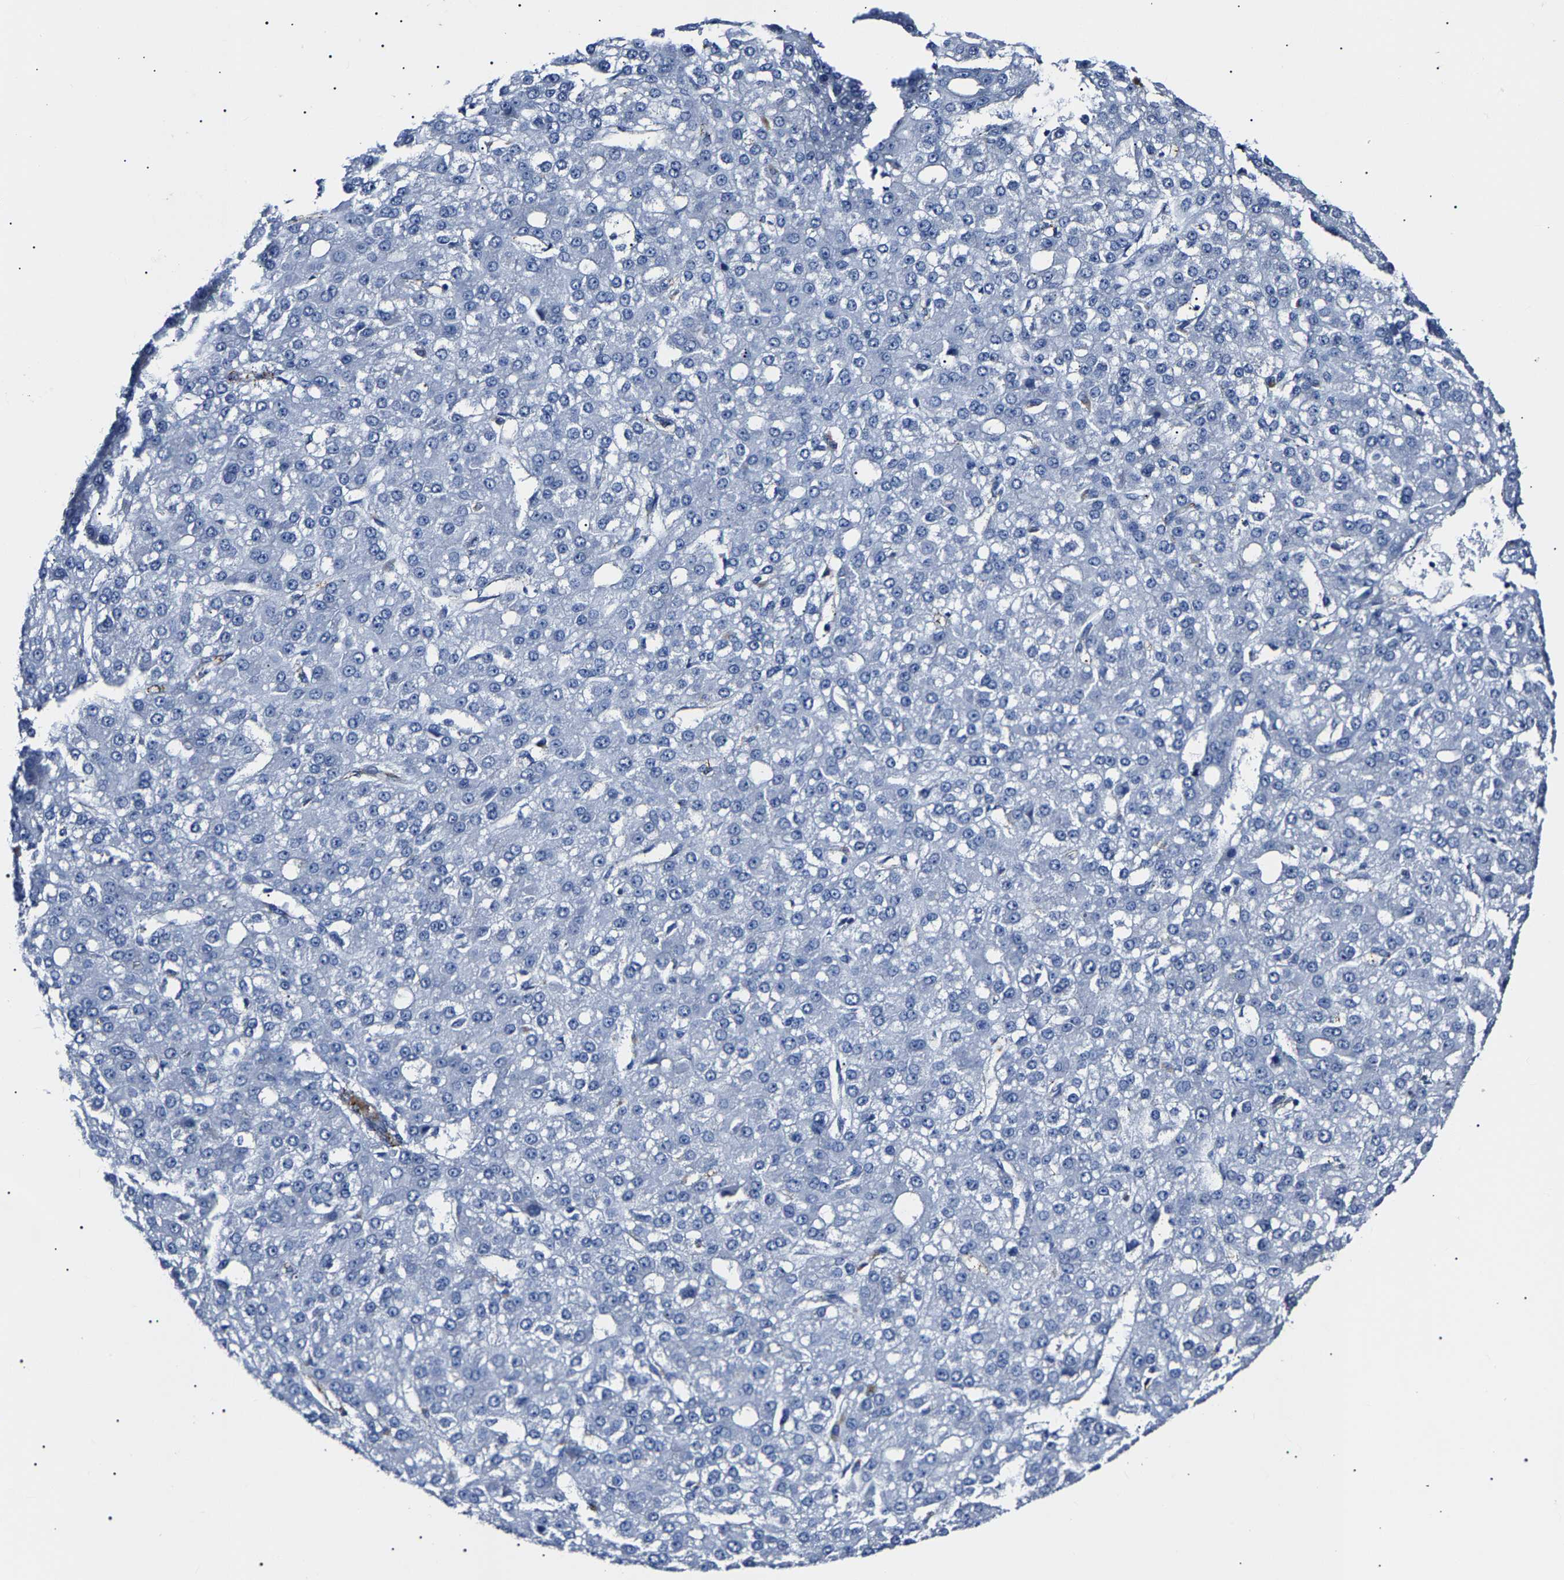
{"staining": {"intensity": "negative", "quantity": "none", "location": "none"}, "tissue": "liver cancer", "cell_type": "Tumor cells", "image_type": "cancer", "snomed": [{"axis": "morphology", "description": "Carcinoma, Hepatocellular, NOS"}, {"axis": "topography", "description": "Liver"}], "caption": "Tumor cells show no significant expression in liver cancer (hepatocellular carcinoma). (Brightfield microscopy of DAB (3,3'-diaminobenzidine) immunohistochemistry (IHC) at high magnification).", "gene": "KLHL42", "patient": {"sex": "male", "age": 67}}